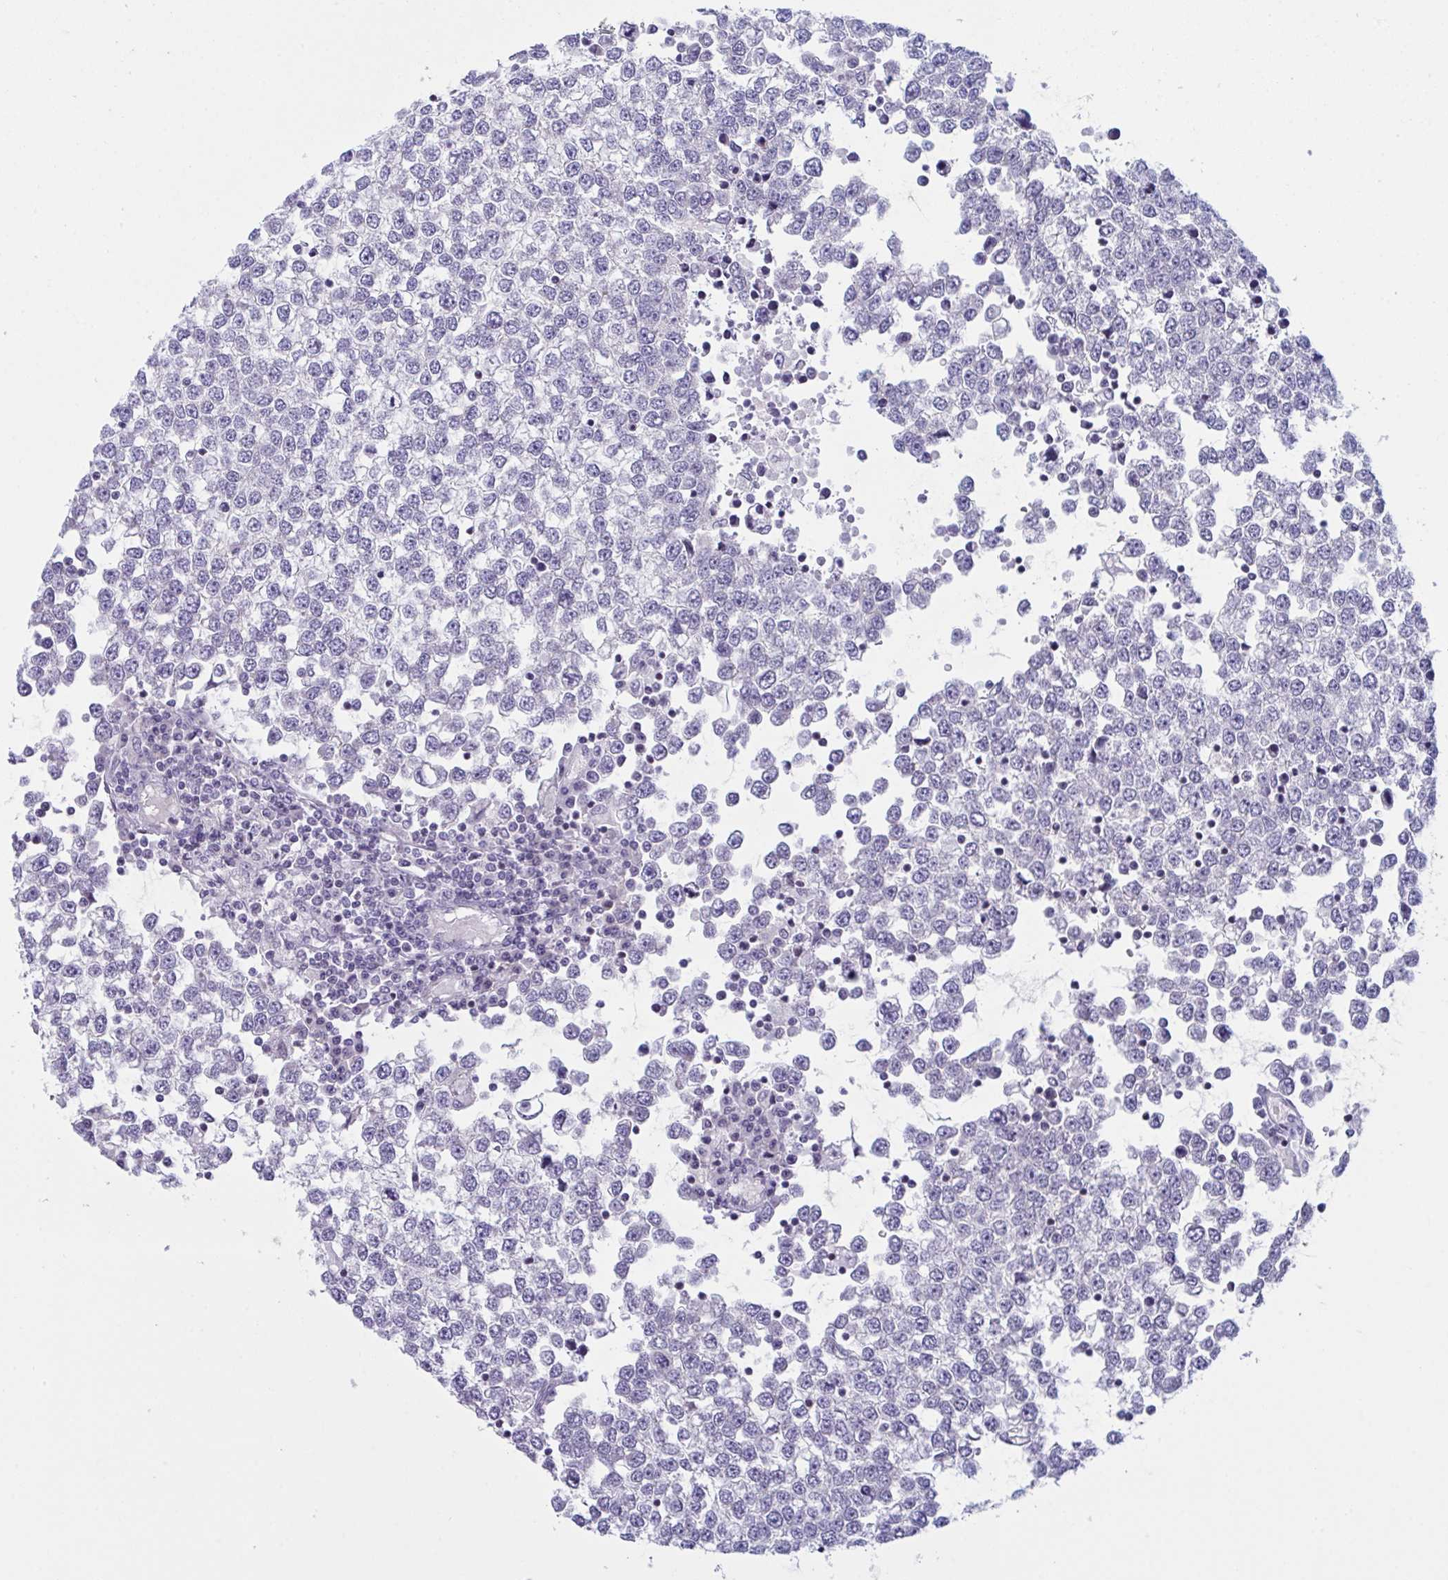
{"staining": {"intensity": "negative", "quantity": "none", "location": "none"}, "tissue": "testis cancer", "cell_type": "Tumor cells", "image_type": "cancer", "snomed": [{"axis": "morphology", "description": "Seminoma, NOS"}, {"axis": "topography", "description": "Testis"}], "caption": "DAB (3,3'-diaminobenzidine) immunohistochemical staining of testis cancer (seminoma) exhibits no significant expression in tumor cells.", "gene": "NAA30", "patient": {"sex": "male", "age": 65}}